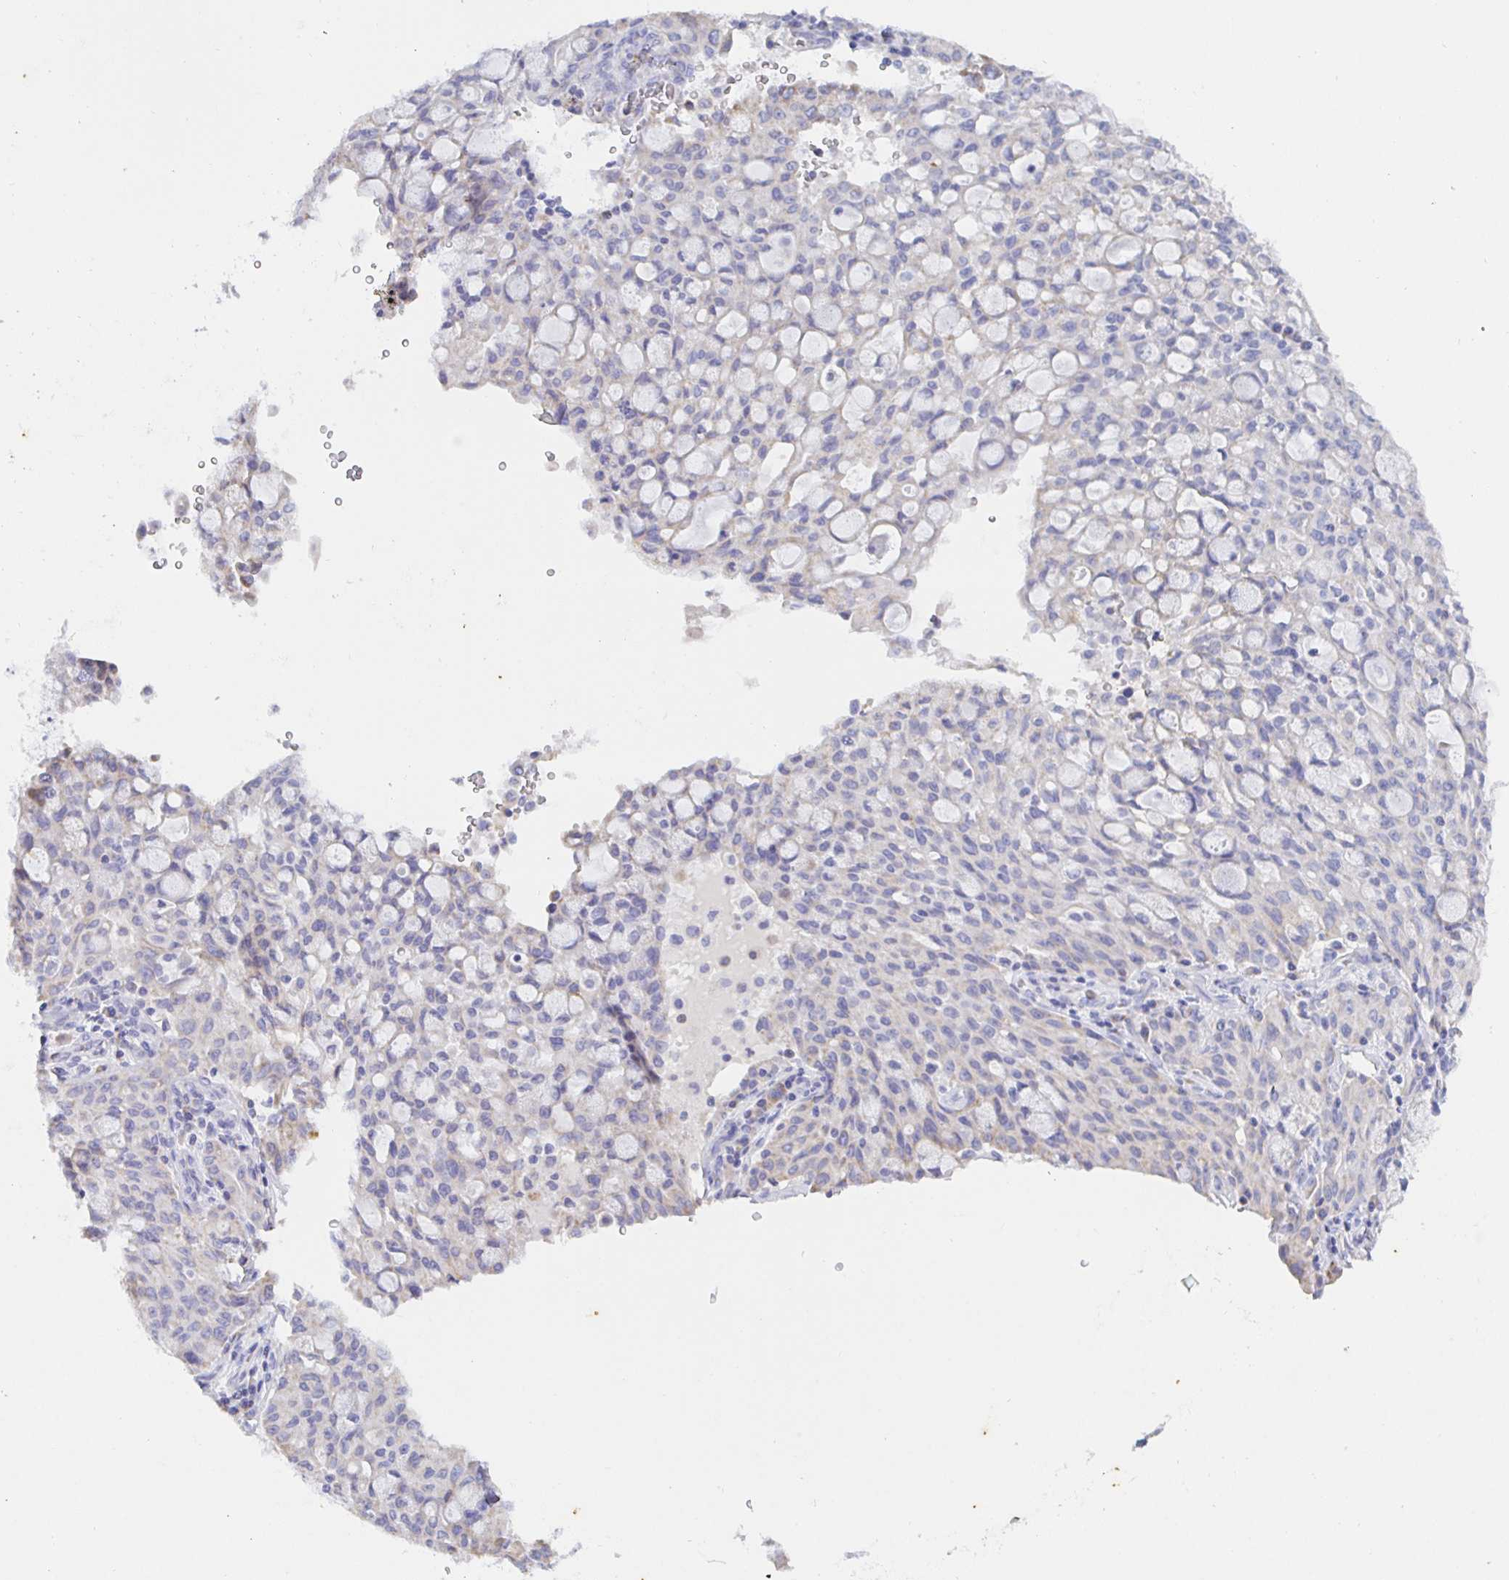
{"staining": {"intensity": "negative", "quantity": "none", "location": "none"}, "tissue": "lung cancer", "cell_type": "Tumor cells", "image_type": "cancer", "snomed": [{"axis": "morphology", "description": "Adenocarcinoma, NOS"}, {"axis": "topography", "description": "Lung"}], "caption": "The image displays no significant positivity in tumor cells of lung cancer.", "gene": "SYNGR4", "patient": {"sex": "female", "age": 44}}